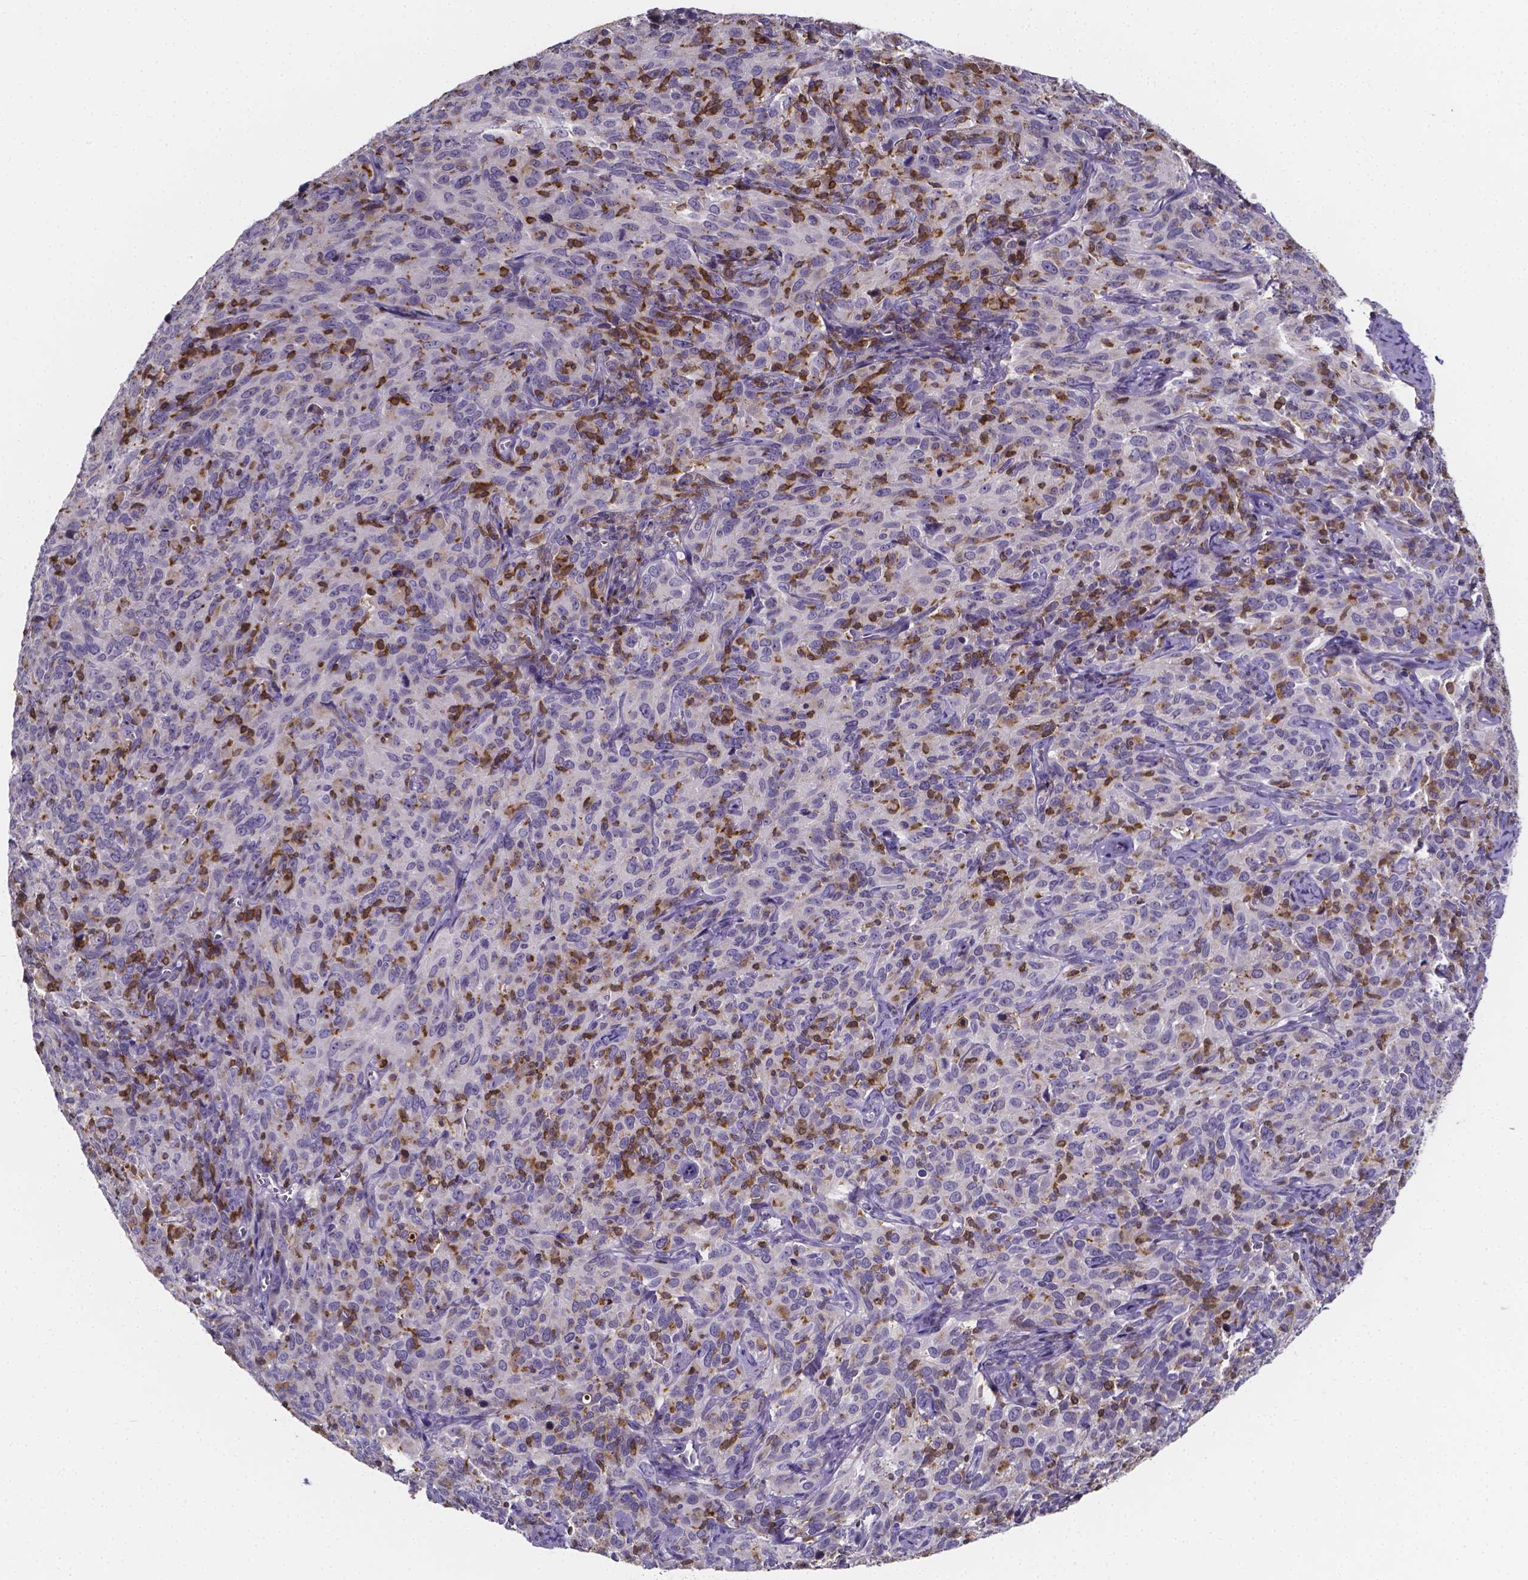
{"staining": {"intensity": "moderate", "quantity": "<25%", "location": "cytoplasmic/membranous"}, "tissue": "cervical cancer", "cell_type": "Tumor cells", "image_type": "cancer", "snomed": [{"axis": "morphology", "description": "Squamous cell carcinoma, NOS"}, {"axis": "topography", "description": "Cervix"}], "caption": "Cervical squamous cell carcinoma was stained to show a protein in brown. There is low levels of moderate cytoplasmic/membranous staining in approximately <25% of tumor cells.", "gene": "THEMIS", "patient": {"sex": "female", "age": 51}}